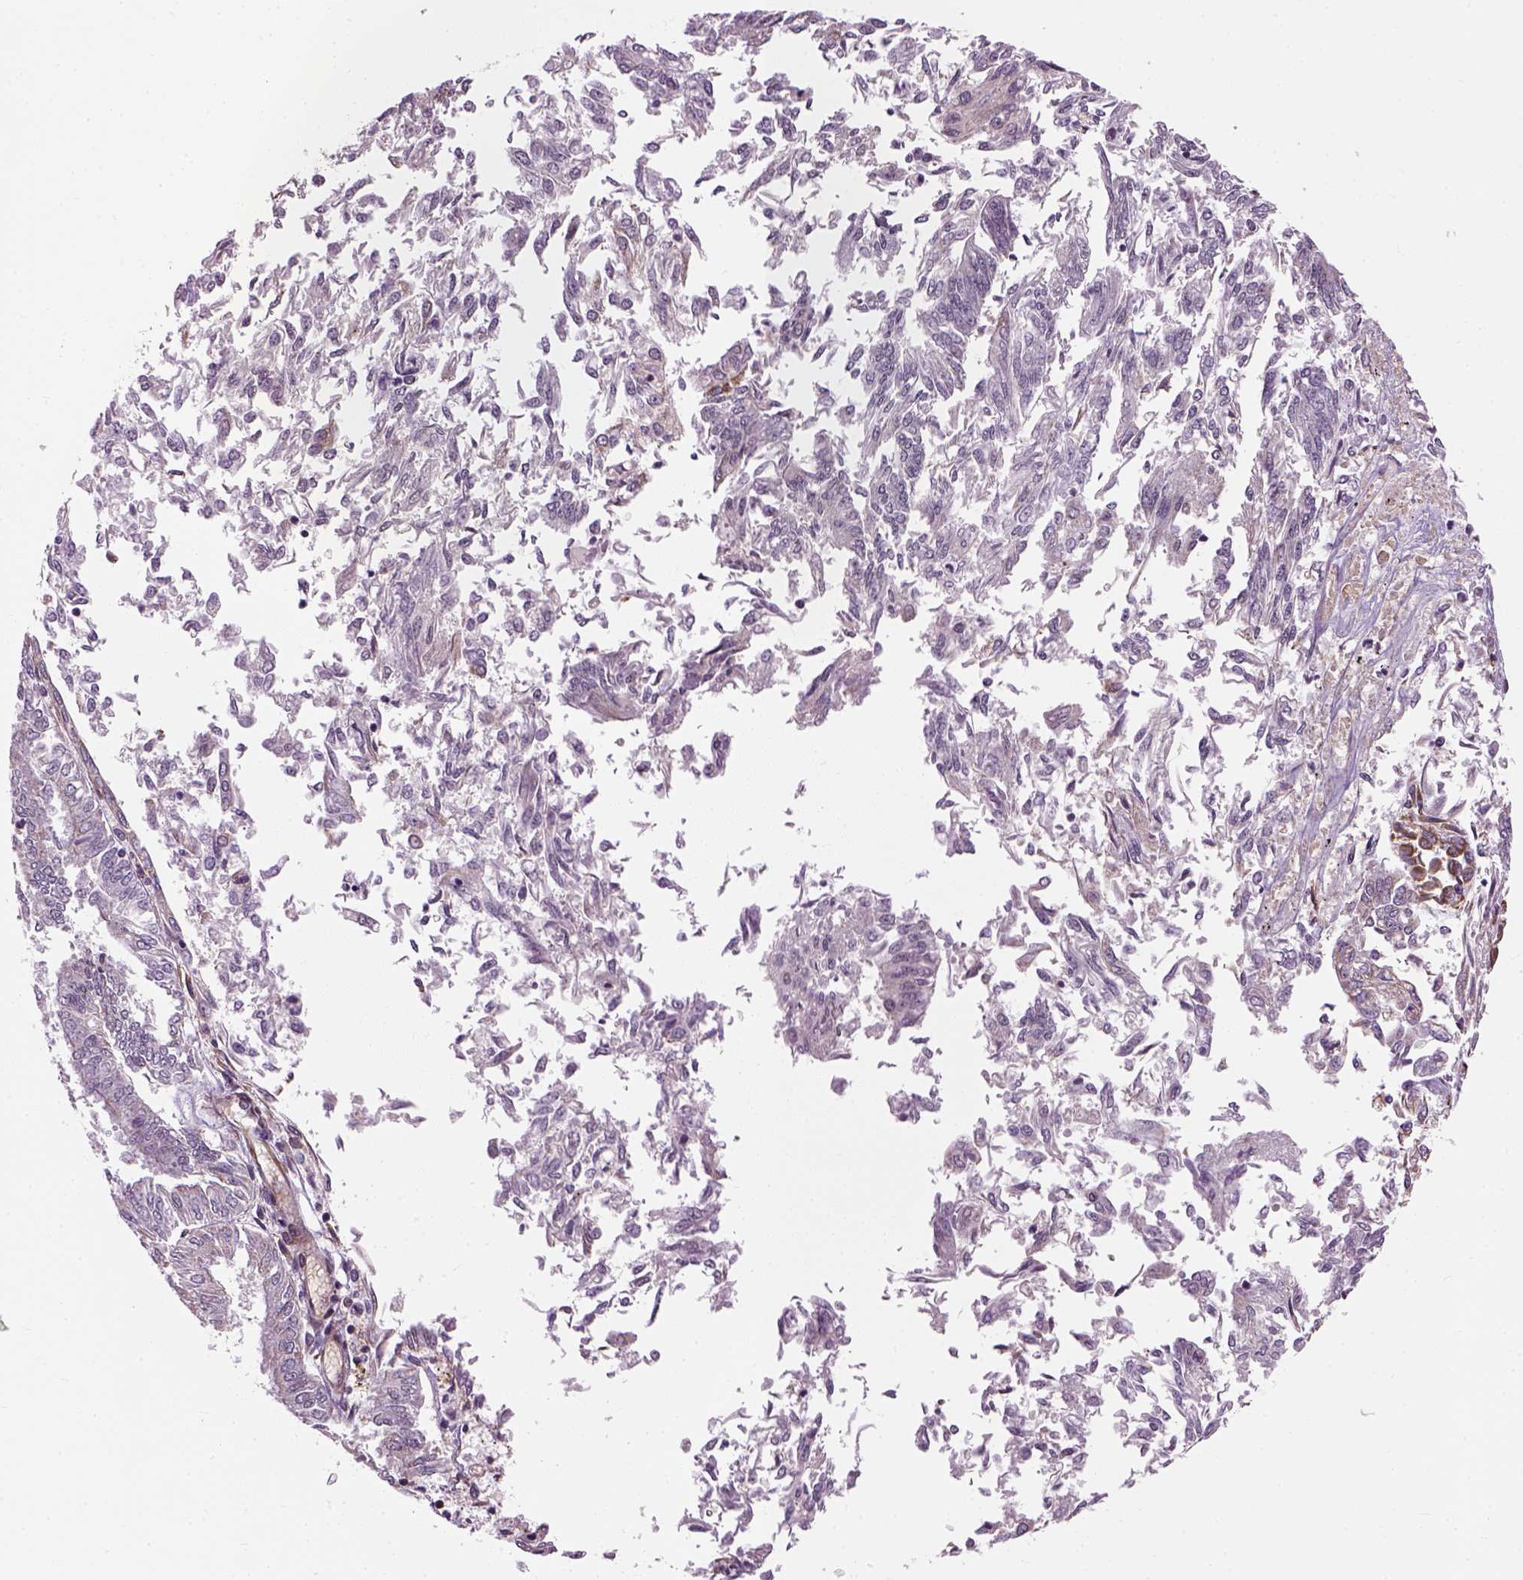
{"staining": {"intensity": "negative", "quantity": "none", "location": "none"}, "tissue": "endometrial cancer", "cell_type": "Tumor cells", "image_type": "cancer", "snomed": [{"axis": "morphology", "description": "Adenocarcinoma, NOS"}, {"axis": "topography", "description": "Endometrium"}], "caption": "The photomicrograph reveals no staining of tumor cells in endometrial cancer.", "gene": "XK", "patient": {"sex": "female", "age": 58}}